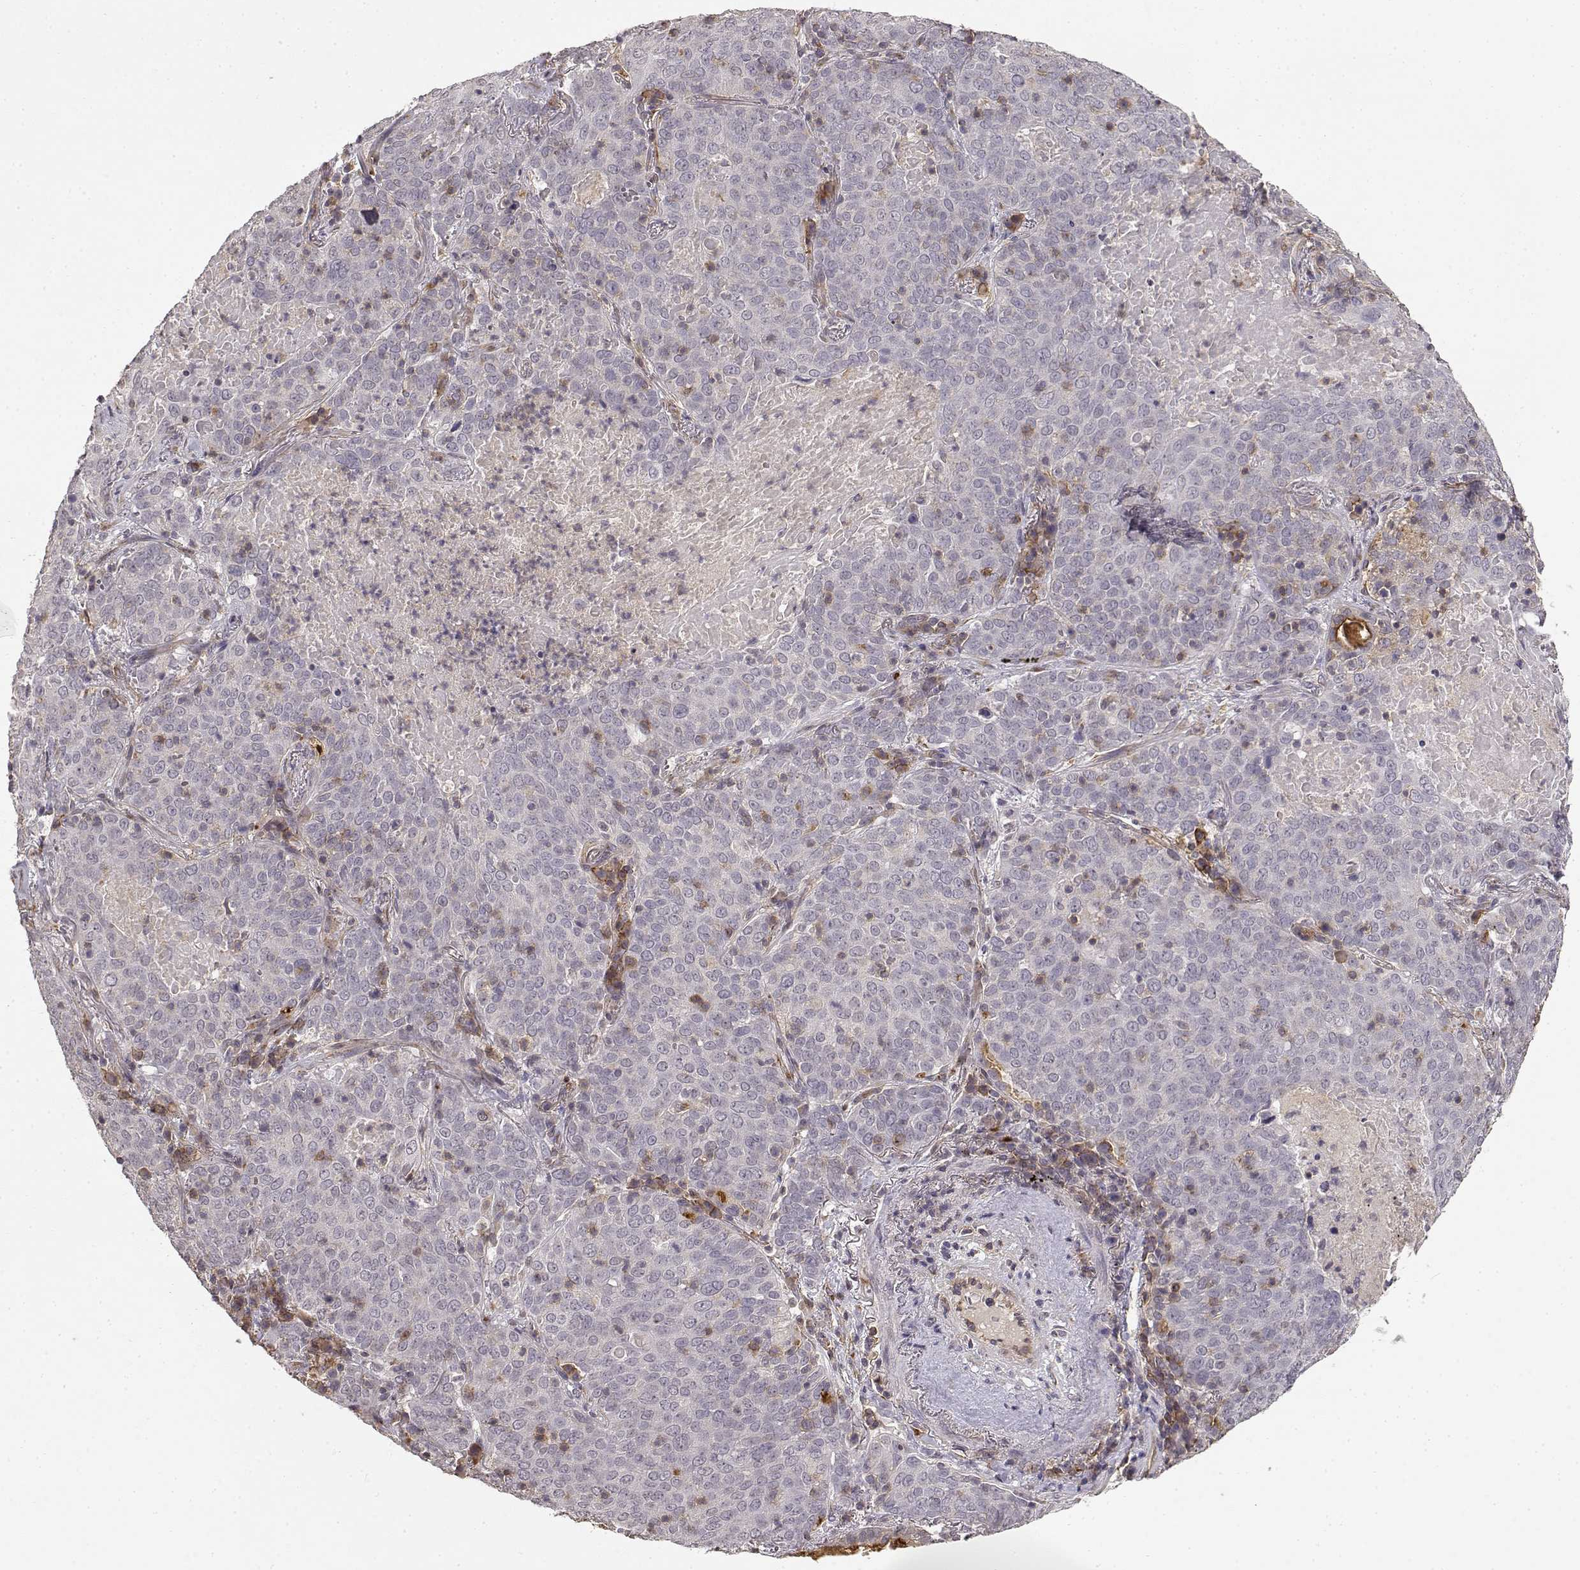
{"staining": {"intensity": "negative", "quantity": "none", "location": "none"}, "tissue": "lung cancer", "cell_type": "Tumor cells", "image_type": "cancer", "snomed": [{"axis": "morphology", "description": "Squamous cell carcinoma, NOS"}, {"axis": "topography", "description": "Lung"}], "caption": "DAB immunohistochemical staining of human squamous cell carcinoma (lung) reveals no significant staining in tumor cells.", "gene": "IFITM1", "patient": {"sex": "male", "age": 82}}